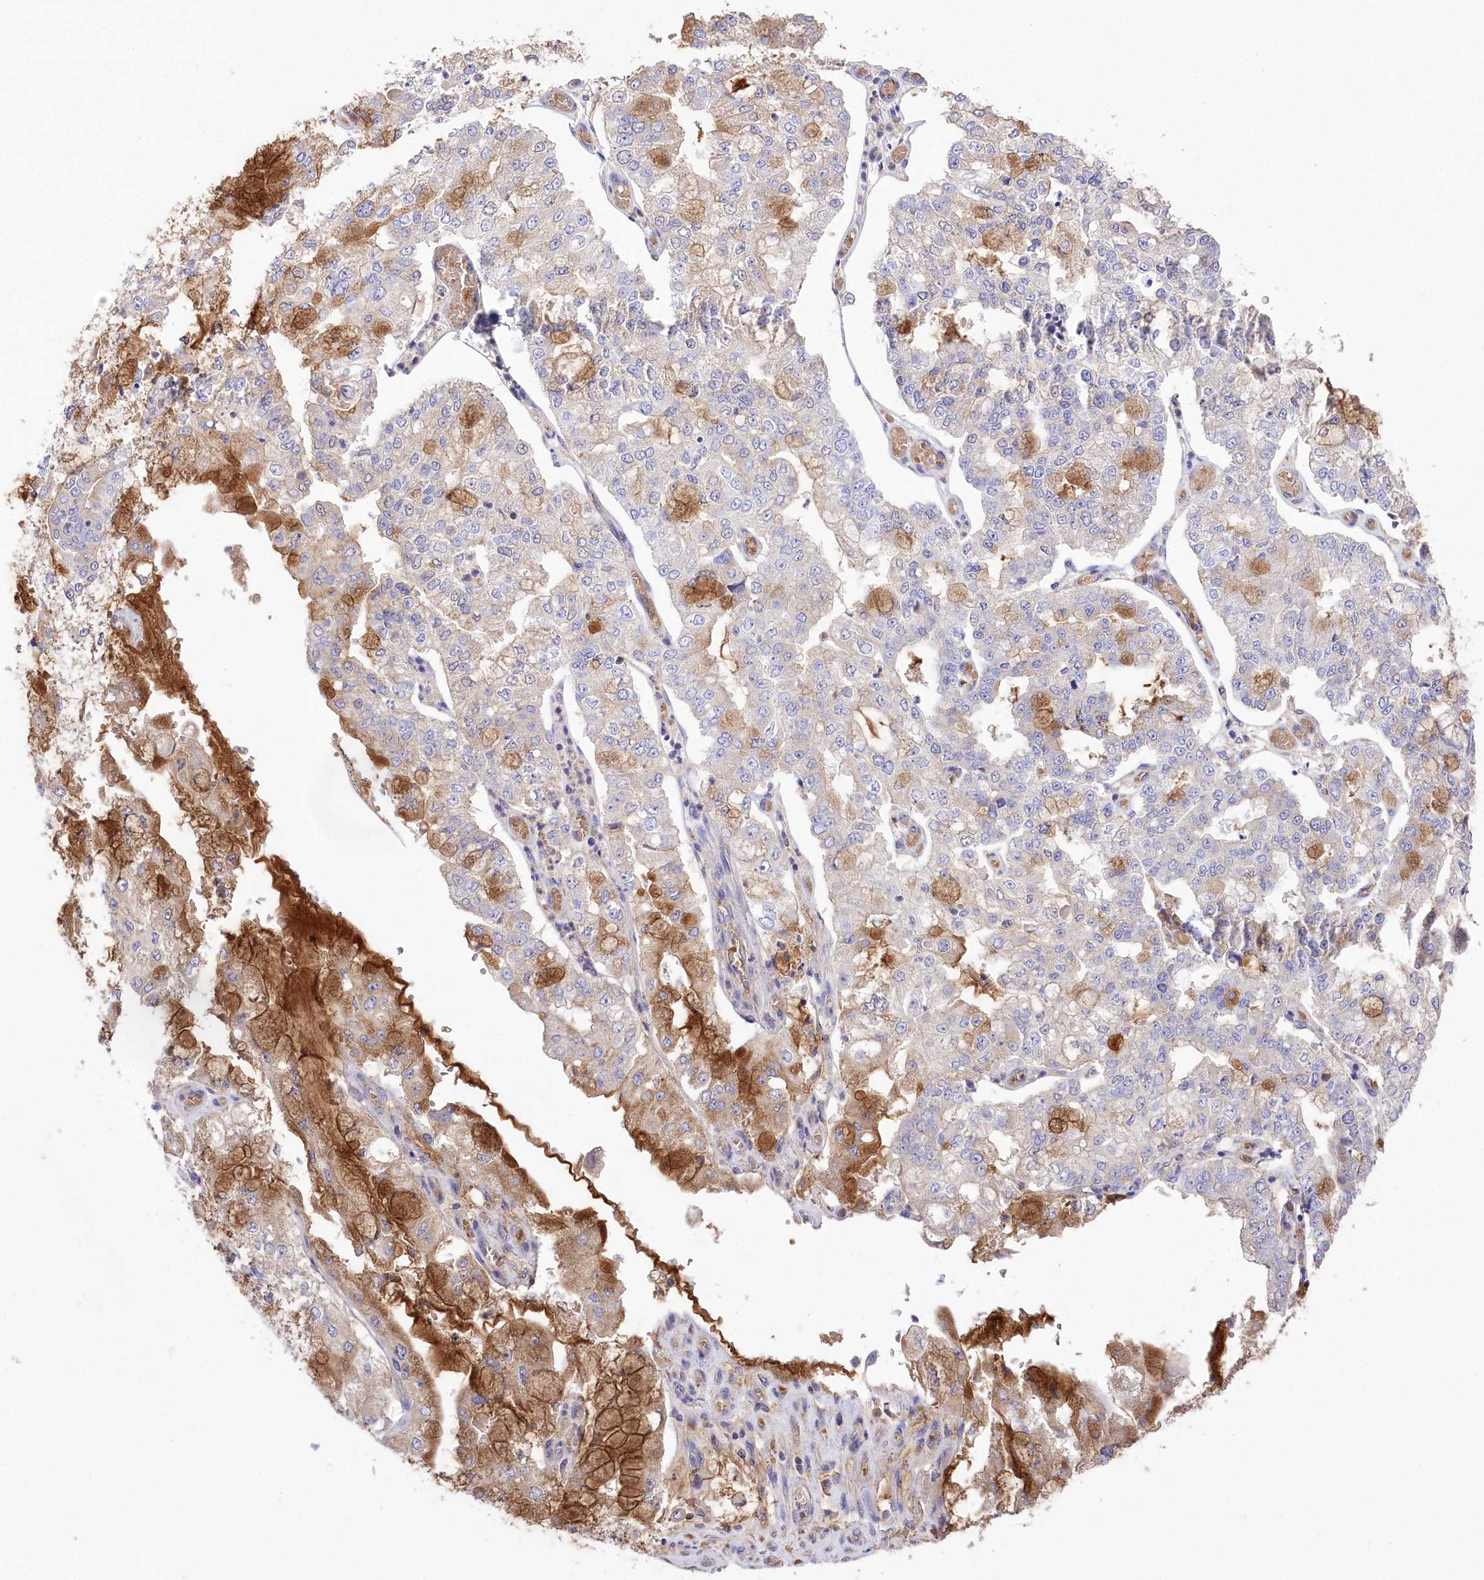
{"staining": {"intensity": "moderate", "quantity": "<25%", "location": "cytoplasmic/membranous"}, "tissue": "stomach cancer", "cell_type": "Tumor cells", "image_type": "cancer", "snomed": [{"axis": "morphology", "description": "Adenocarcinoma, NOS"}, {"axis": "topography", "description": "Stomach"}], "caption": "Immunohistochemistry (IHC) photomicrograph of human stomach cancer (adenocarcinoma) stained for a protein (brown), which exhibits low levels of moderate cytoplasmic/membranous staining in approximately <25% of tumor cells.", "gene": "PRSS53", "patient": {"sex": "male", "age": 76}}